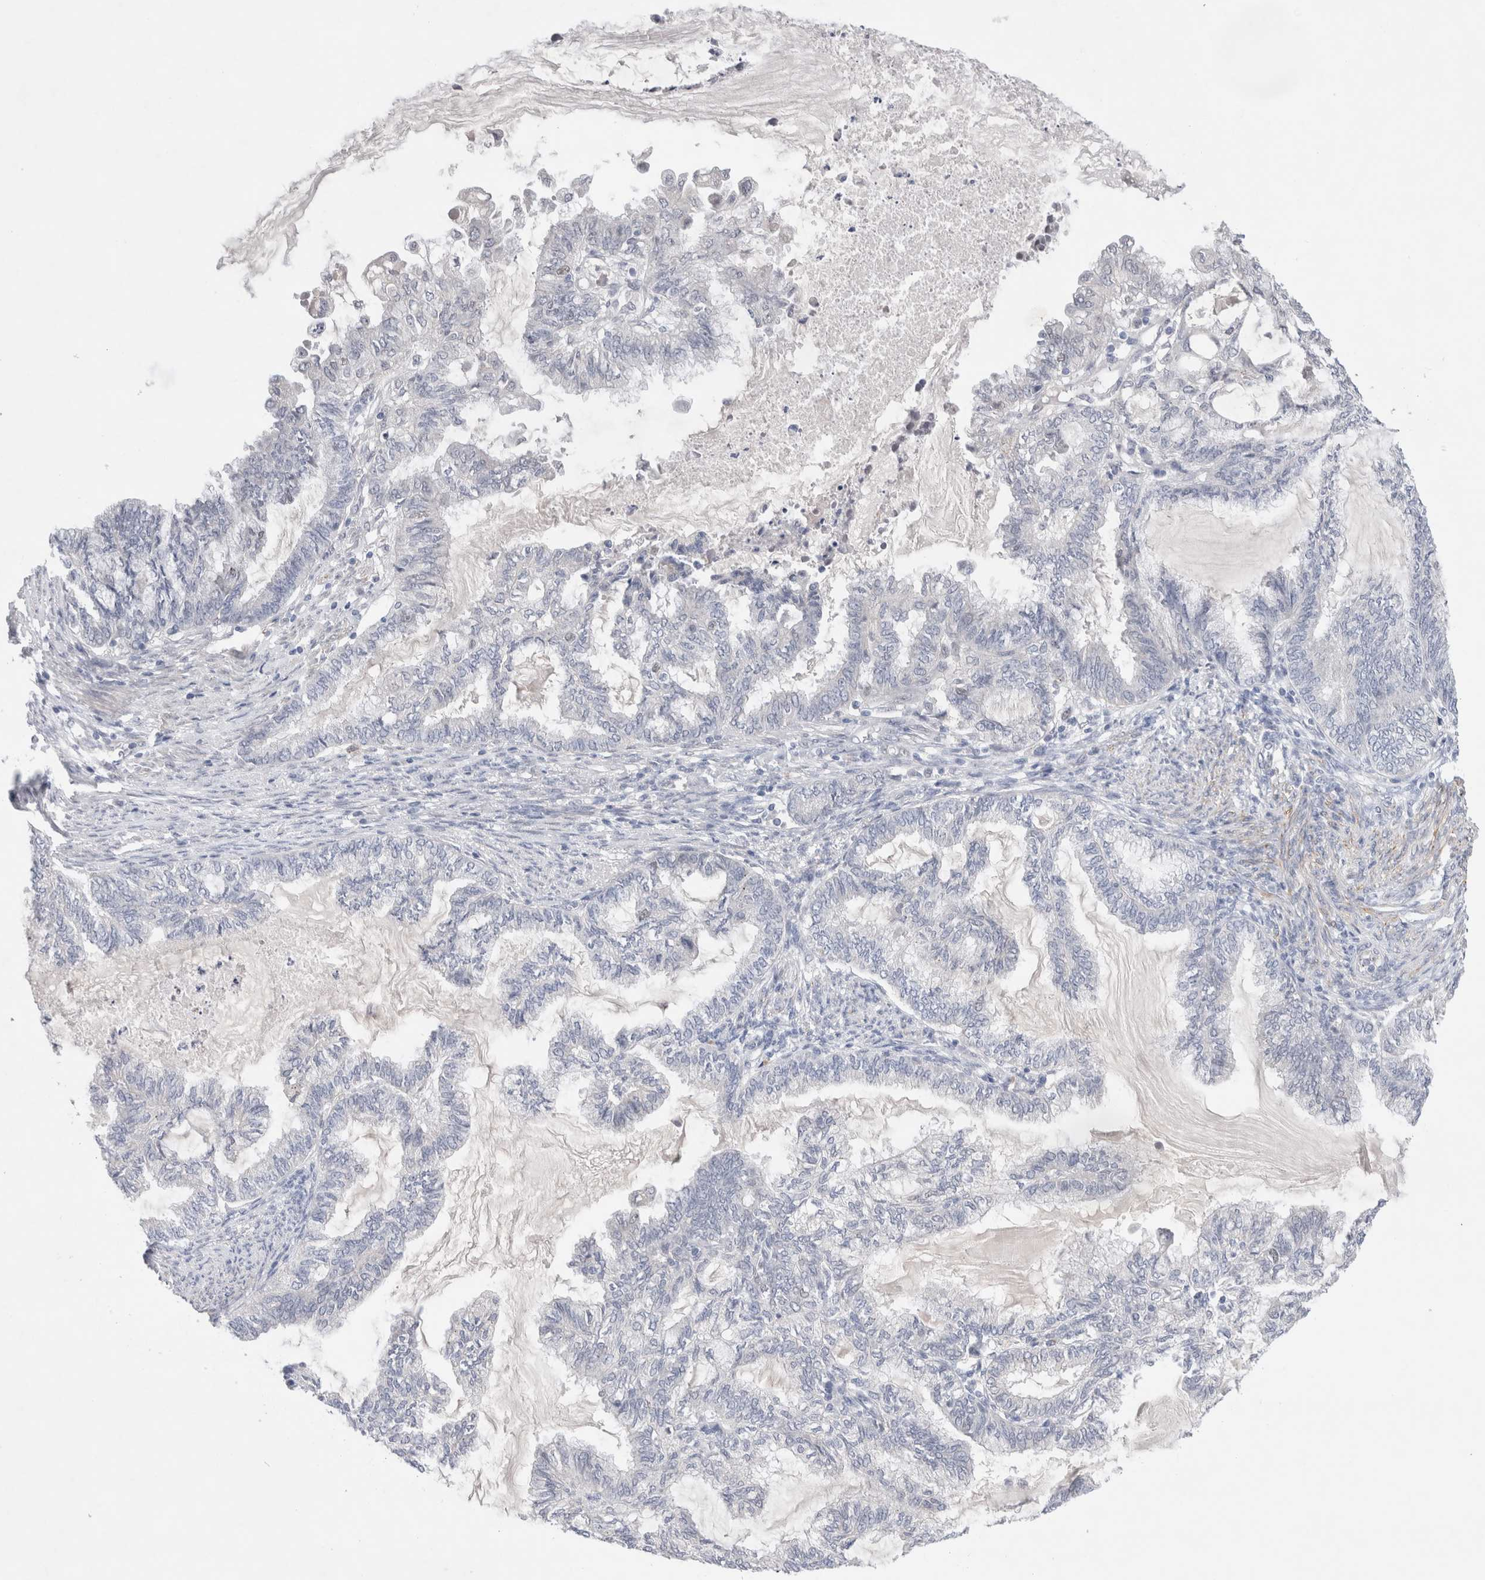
{"staining": {"intensity": "negative", "quantity": "none", "location": "none"}, "tissue": "endometrial cancer", "cell_type": "Tumor cells", "image_type": "cancer", "snomed": [{"axis": "morphology", "description": "Adenocarcinoma, NOS"}, {"axis": "topography", "description": "Endometrium"}], "caption": "This is an immunohistochemistry micrograph of human endometrial cancer. There is no expression in tumor cells.", "gene": "KNL1", "patient": {"sex": "female", "age": 86}}